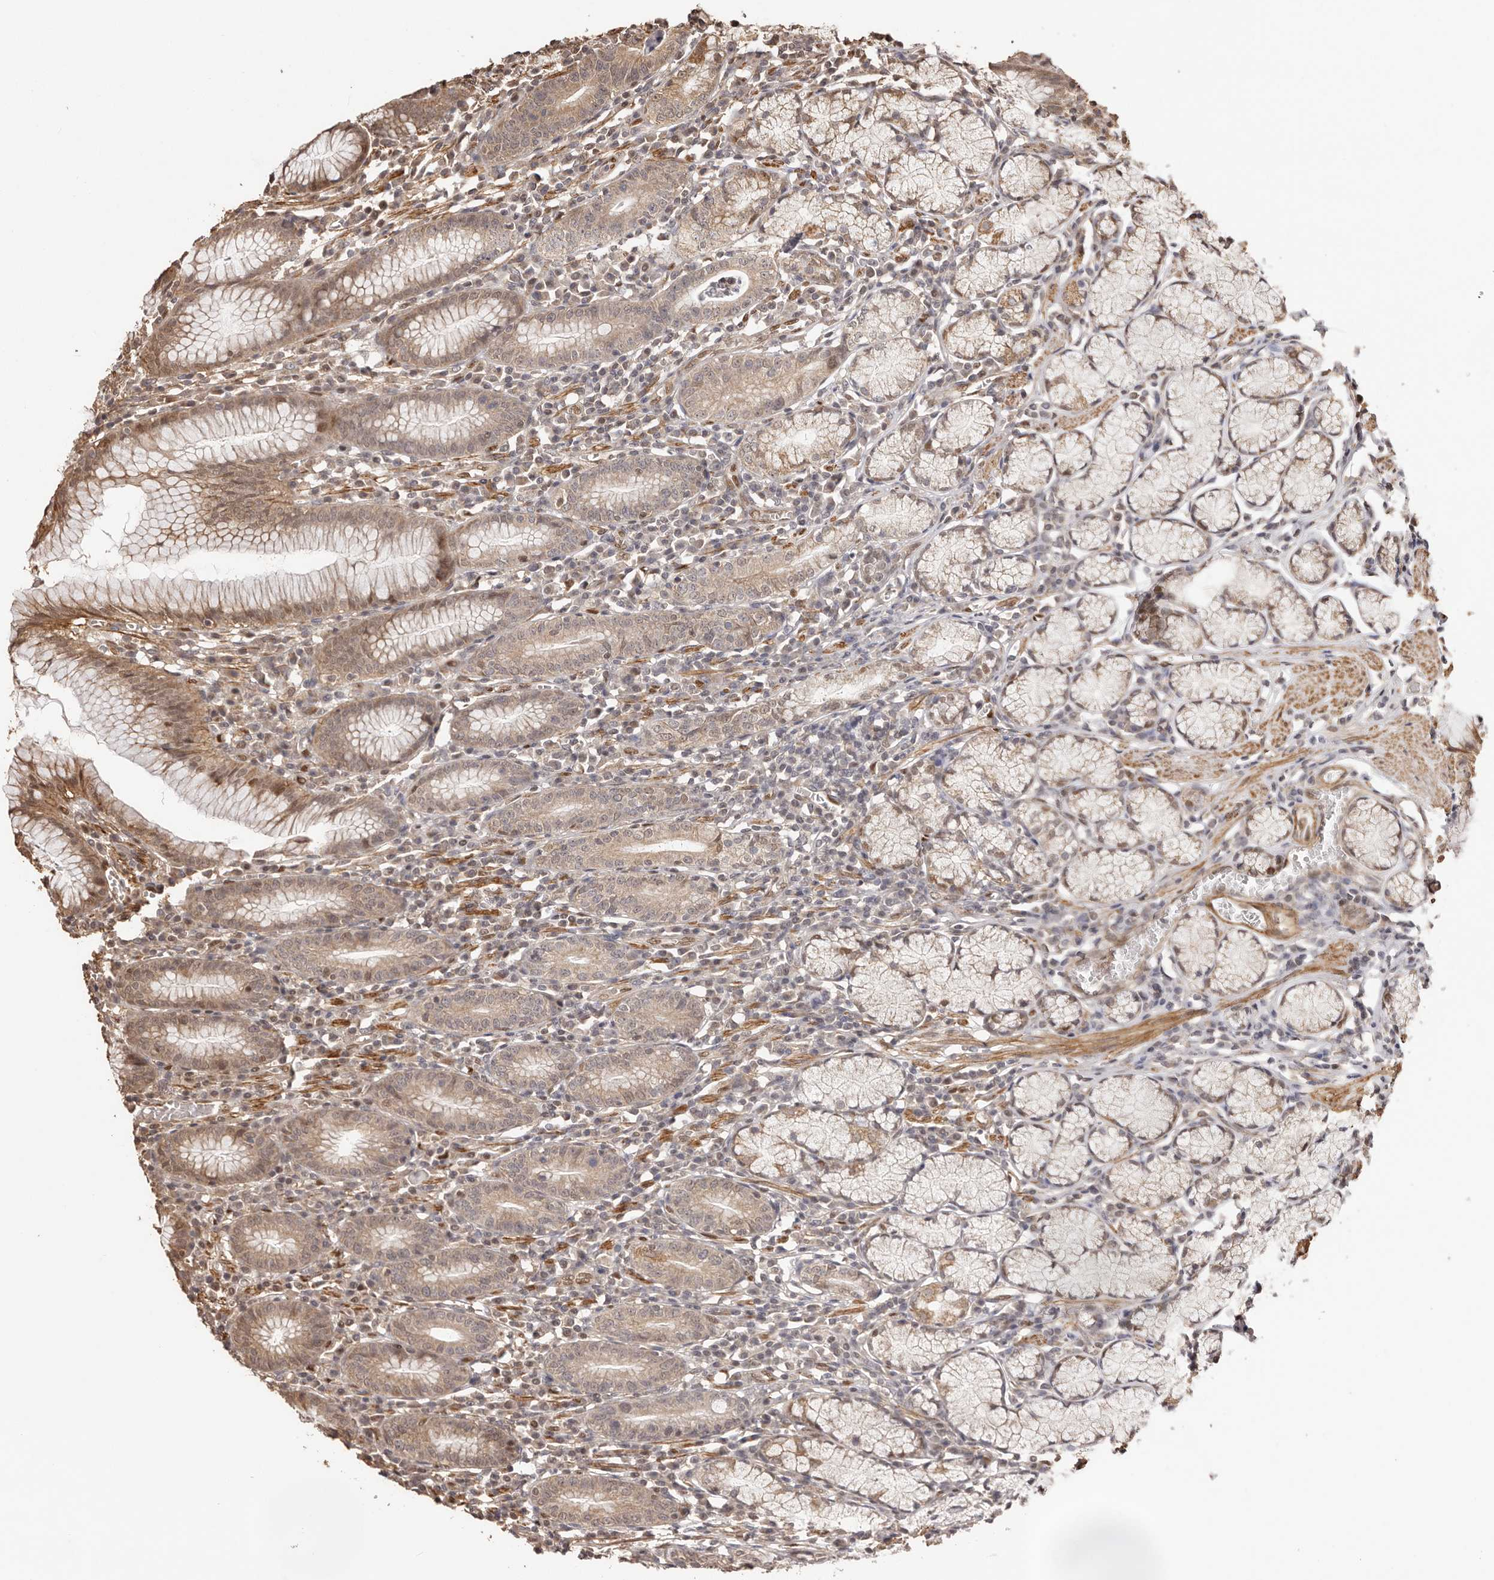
{"staining": {"intensity": "moderate", "quantity": "25%-75%", "location": "cytoplasmic/membranous"}, "tissue": "stomach", "cell_type": "Glandular cells", "image_type": "normal", "snomed": [{"axis": "morphology", "description": "Normal tissue, NOS"}, {"axis": "topography", "description": "Stomach"}], "caption": "This photomicrograph displays immunohistochemistry (IHC) staining of normal human stomach, with medium moderate cytoplasmic/membranous staining in about 25%-75% of glandular cells.", "gene": "UBR2", "patient": {"sex": "male", "age": 55}}